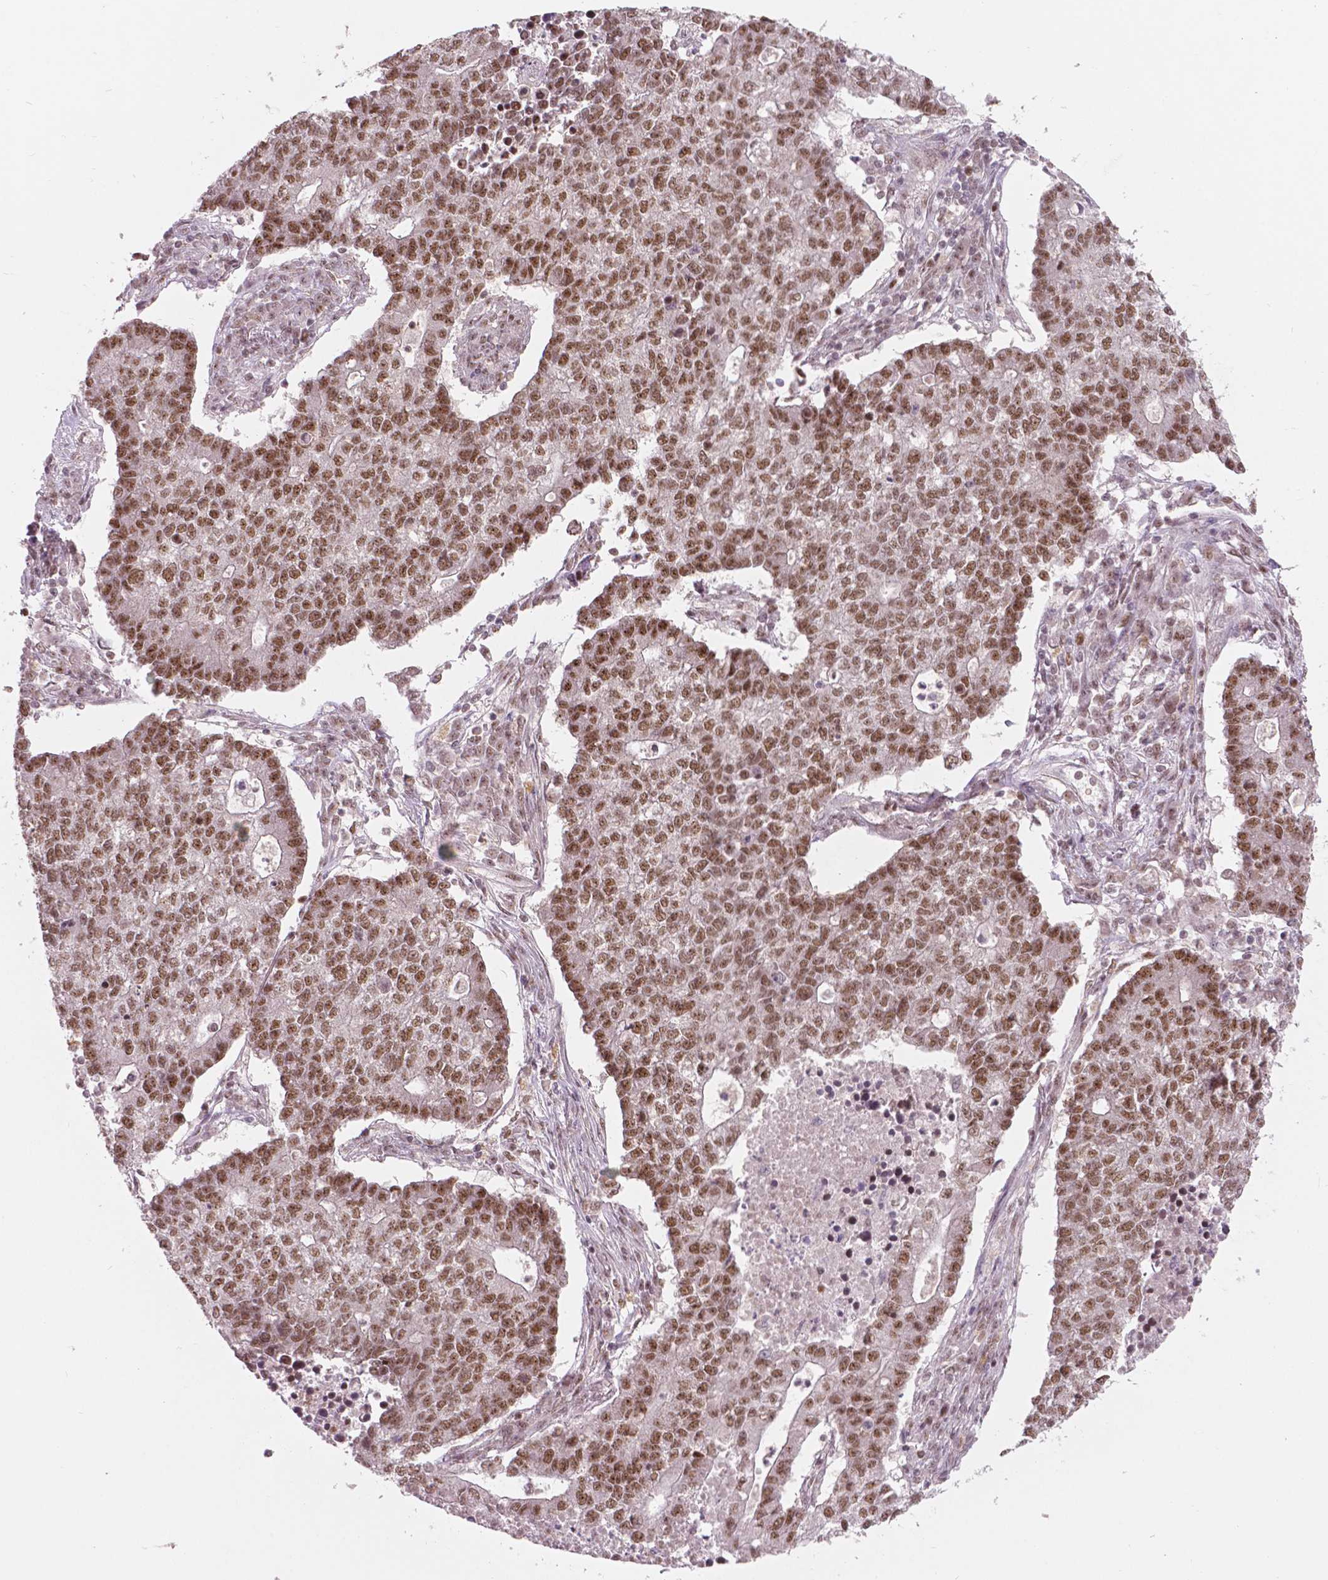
{"staining": {"intensity": "moderate", "quantity": ">75%", "location": "nuclear"}, "tissue": "lung cancer", "cell_type": "Tumor cells", "image_type": "cancer", "snomed": [{"axis": "morphology", "description": "Adenocarcinoma, NOS"}, {"axis": "topography", "description": "Lung"}], "caption": "Lung cancer stained with immunohistochemistry (IHC) demonstrates moderate nuclear staining in about >75% of tumor cells.", "gene": "NSD2", "patient": {"sex": "male", "age": 57}}